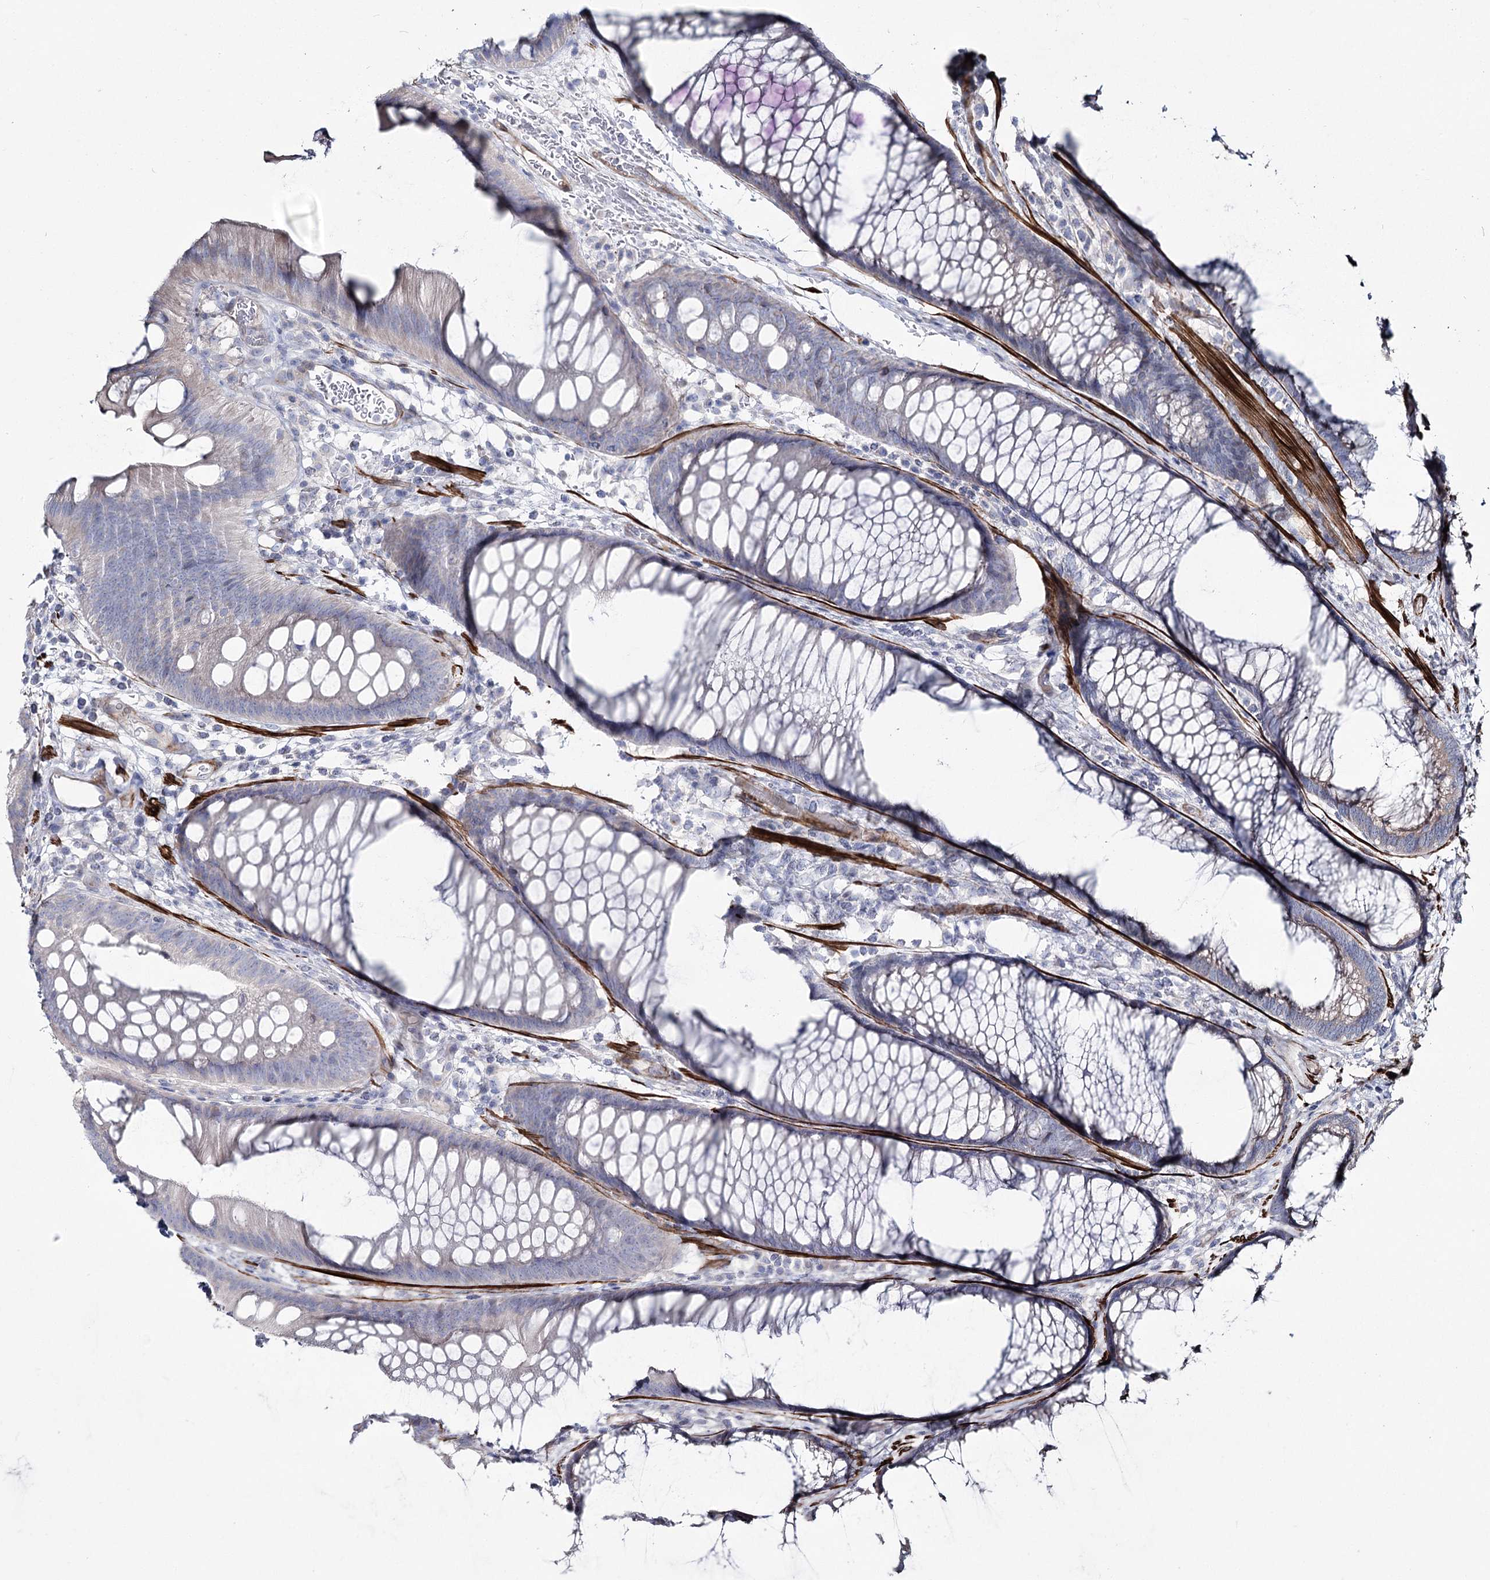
{"staining": {"intensity": "strong", "quantity": ">75%", "location": "cytoplasmic/membranous"}, "tissue": "colon", "cell_type": "Endothelial cells", "image_type": "normal", "snomed": [{"axis": "morphology", "description": "Normal tissue, NOS"}, {"axis": "topography", "description": "Colon"}], "caption": "This histopathology image shows benign colon stained with immunohistochemistry to label a protein in brown. The cytoplasmic/membranous of endothelial cells show strong positivity for the protein. Nuclei are counter-stained blue.", "gene": "SUMF1", "patient": {"sex": "female", "age": 82}}